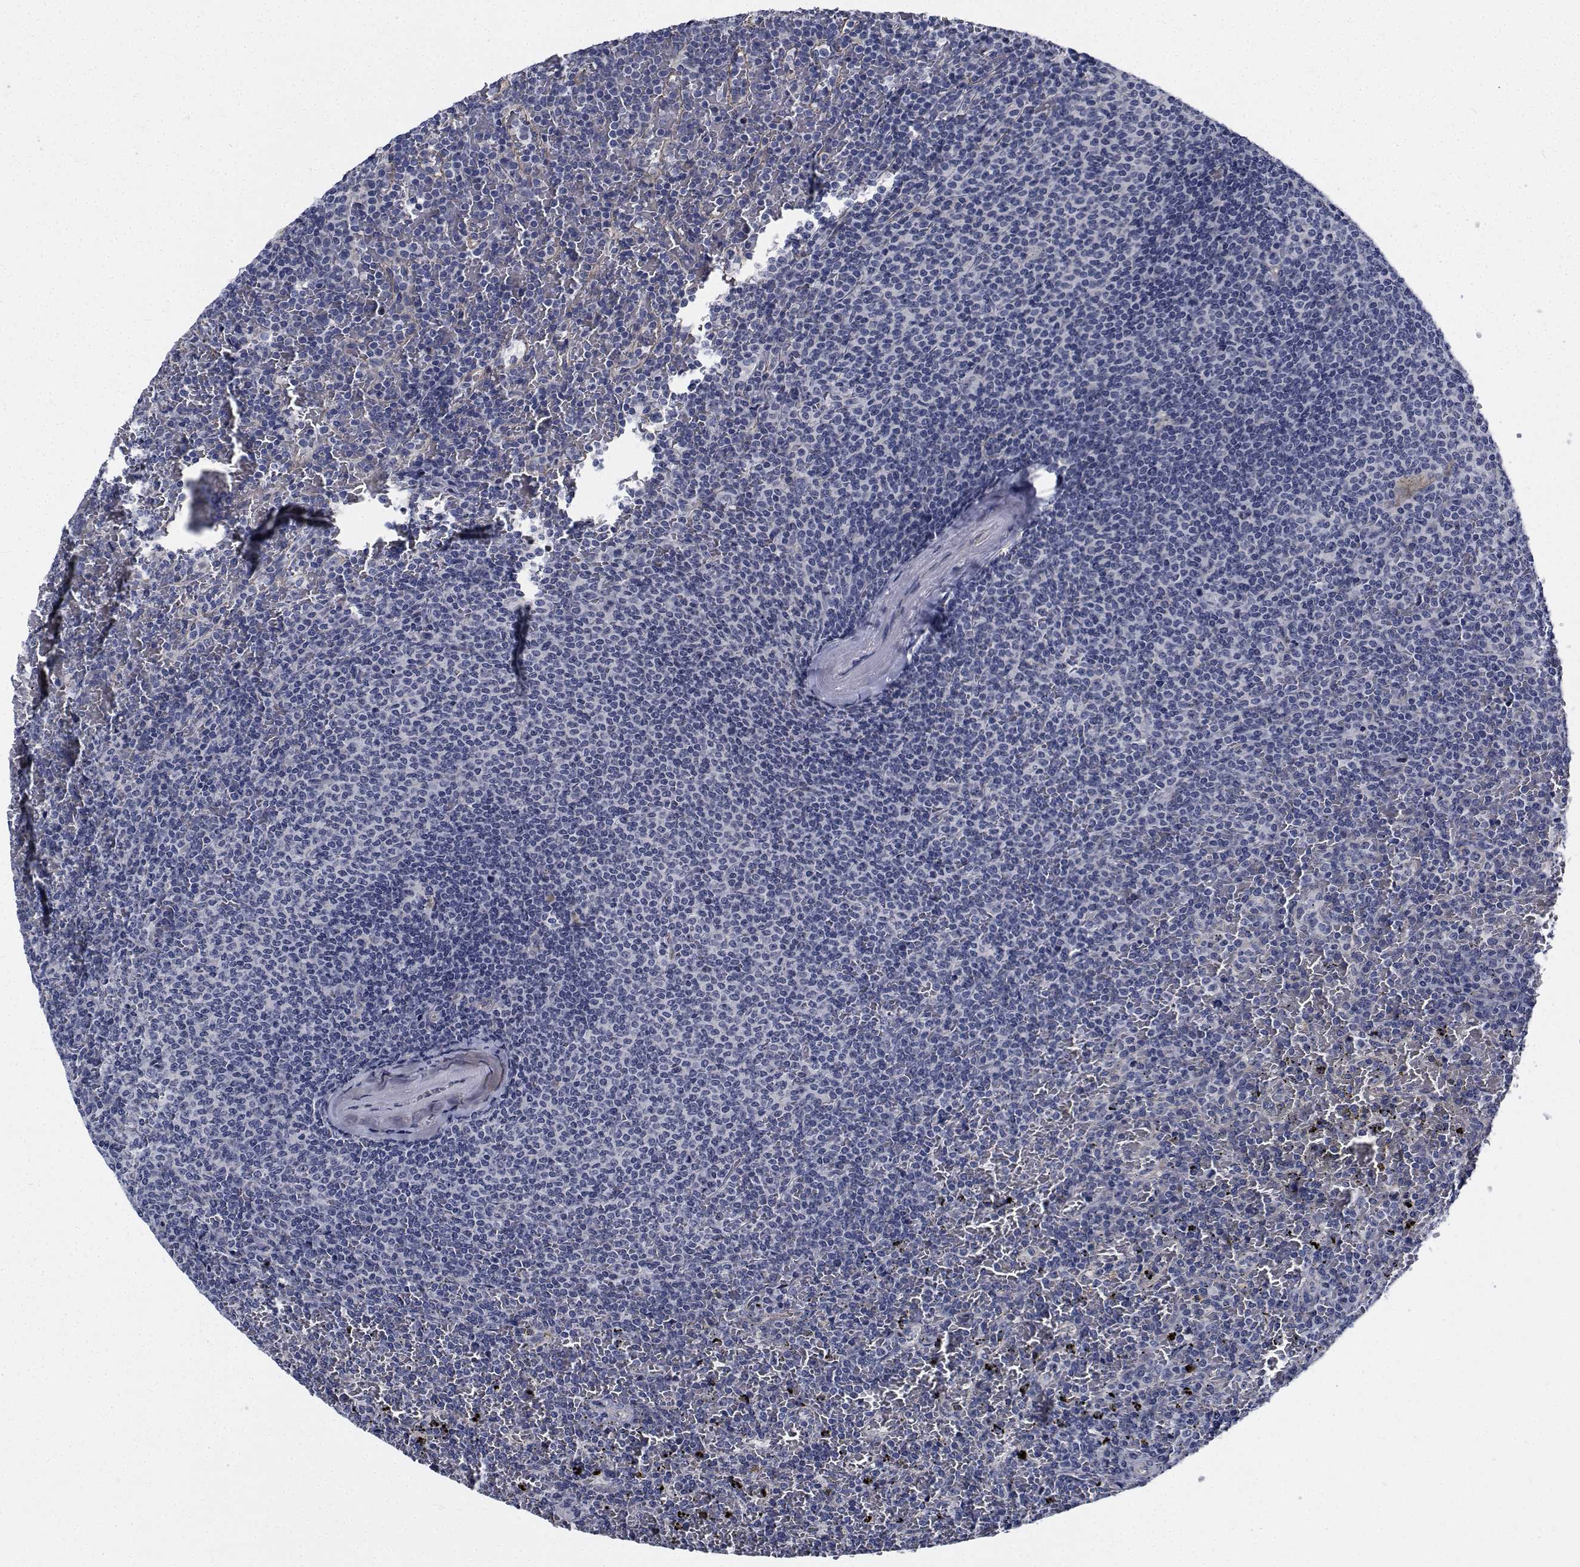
{"staining": {"intensity": "negative", "quantity": "none", "location": "none"}, "tissue": "lymphoma", "cell_type": "Tumor cells", "image_type": "cancer", "snomed": [{"axis": "morphology", "description": "Malignant lymphoma, non-Hodgkin's type, Low grade"}, {"axis": "topography", "description": "Spleen"}], "caption": "Immunohistochemical staining of human malignant lymphoma, non-Hodgkin's type (low-grade) displays no significant expression in tumor cells.", "gene": "TTBK1", "patient": {"sex": "female", "age": 77}}